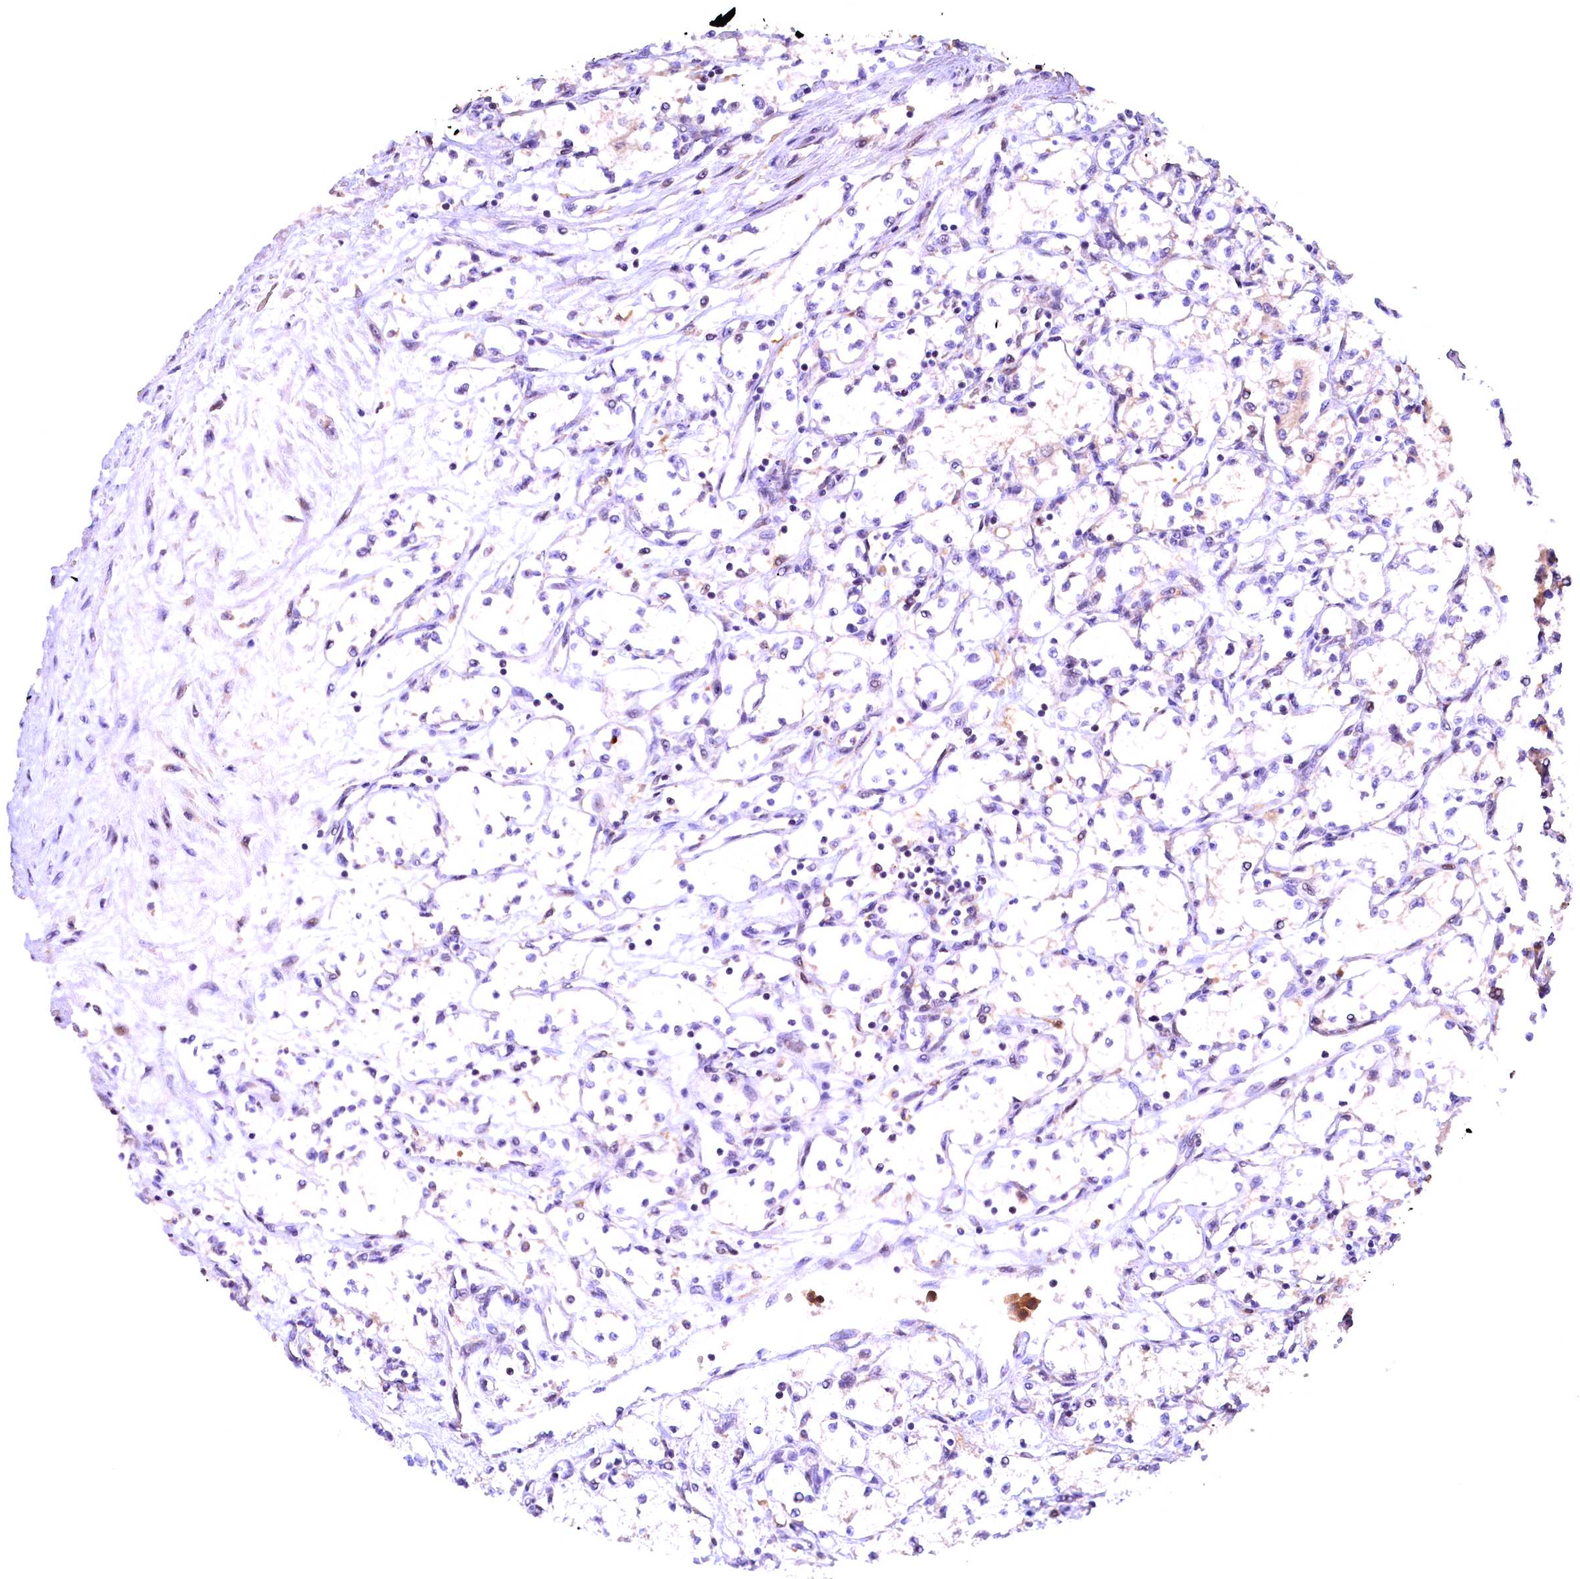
{"staining": {"intensity": "negative", "quantity": "none", "location": "none"}, "tissue": "renal cancer", "cell_type": "Tumor cells", "image_type": "cancer", "snomed": [{"axis": "morphology", "description": "Adenocarcinoma, NOS"}, {"axis": "topography", "description": "Kidney"}], "caption": "Photomicrograph shows no significant protein positivity in tumor cells of renal cancer.", "gene": "NAIP", "patient": {"sex": "male", "age": 59}}